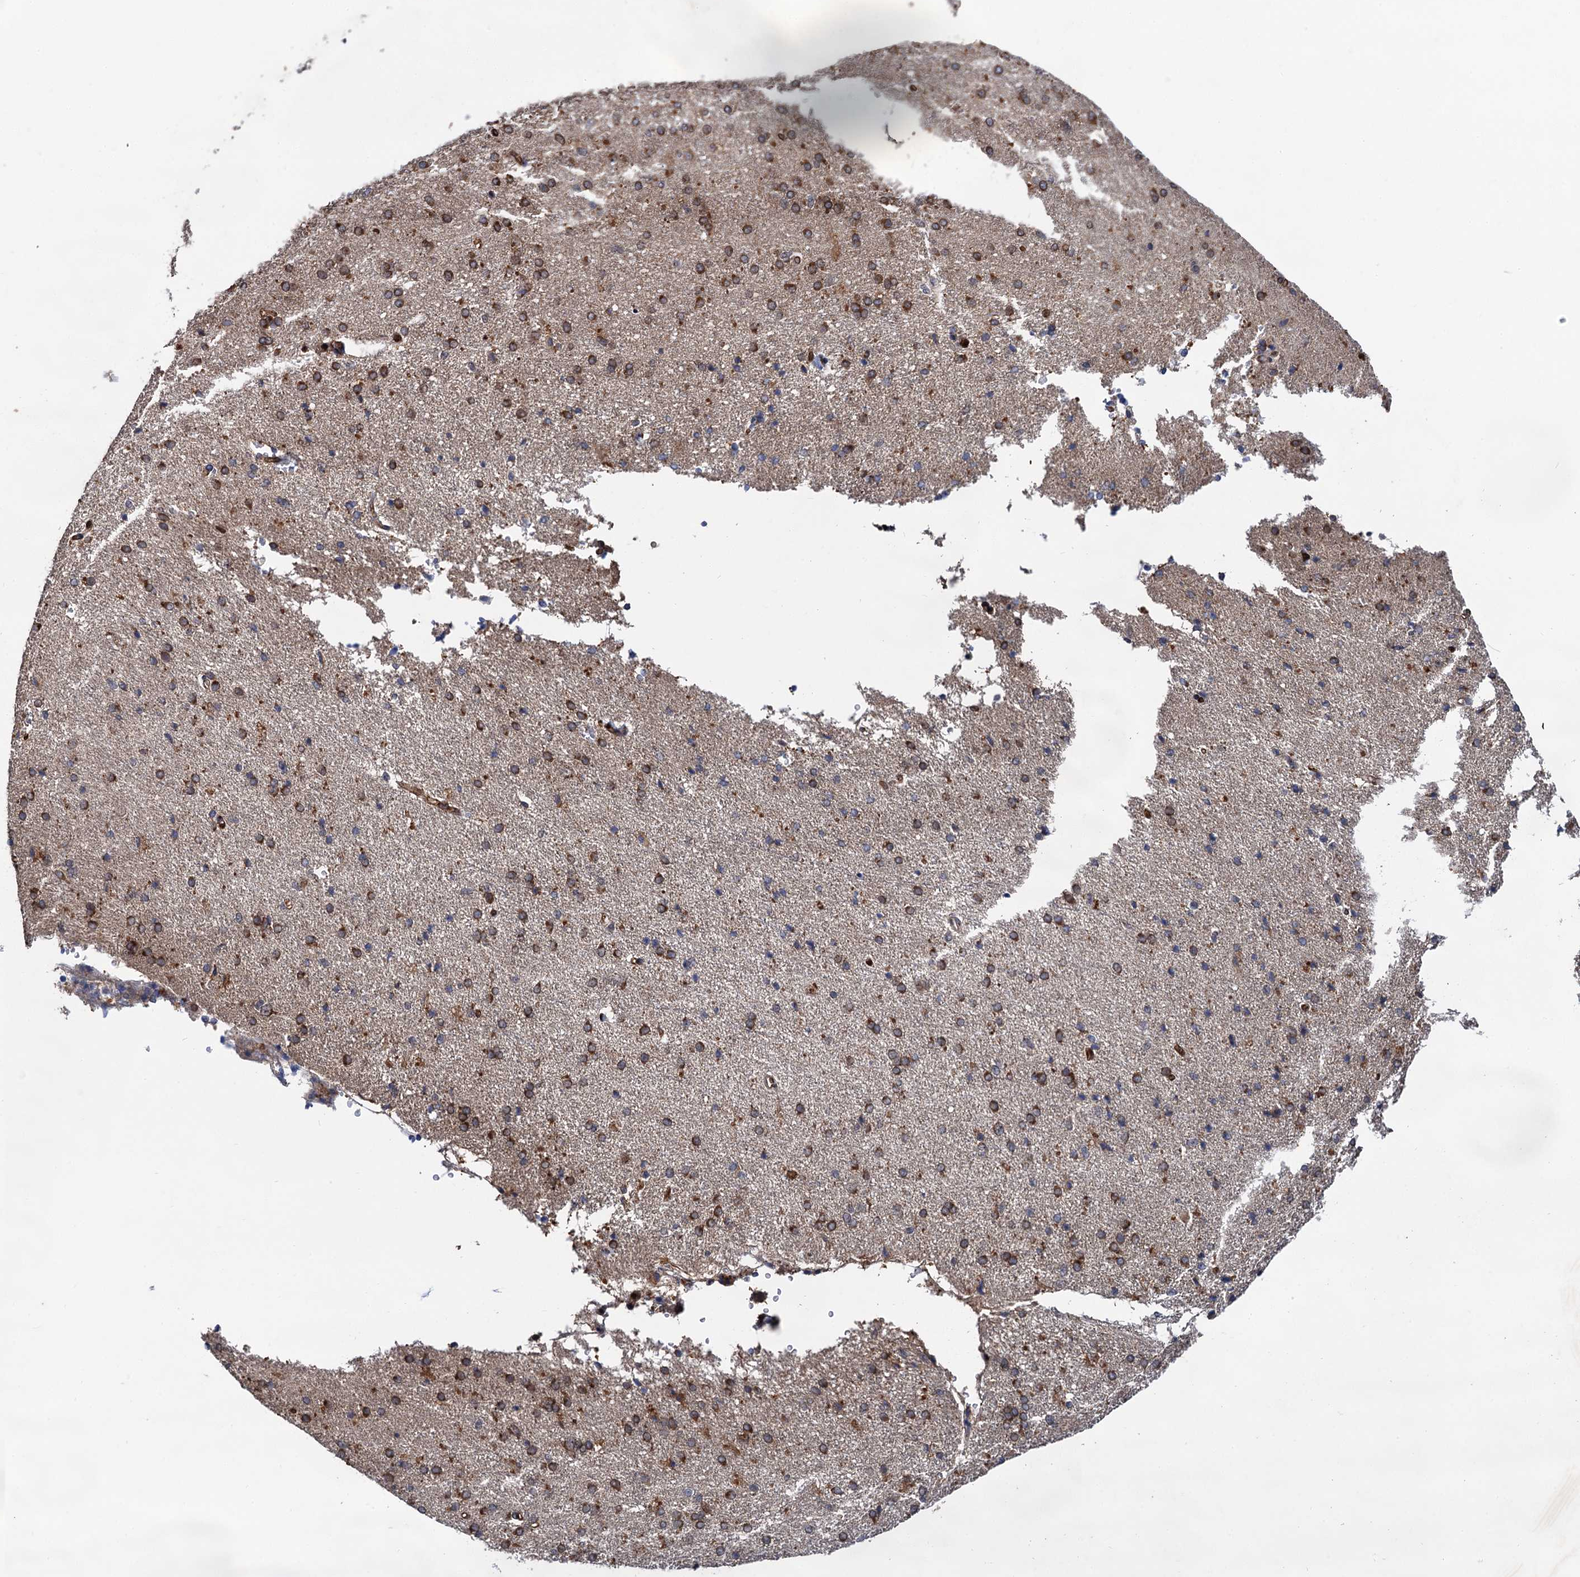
{"staining": {"intensity": "moderate", "quantity": "25%-75%", "location": "cytoplasmic/membranous"}, "tissue": "cerebral cortex", "cell_type": "Endothelial cells", "image_type": "normal", "snomed": [{"axis": "morphology", "description": "Normal tissue, NOS"}, {"axis": "topography", "description": "Cerebral cortex"}], "caption": "A photomicrograph of cerebral cortex stained for a protein displays moderate cytoplasmic/membranous brown staining in endothelial cells. (Brightfield microscopy of DAB IHC at high magnification).", "gene": "TMEM39B", "patient": {"sex": "male", "age": 62}}